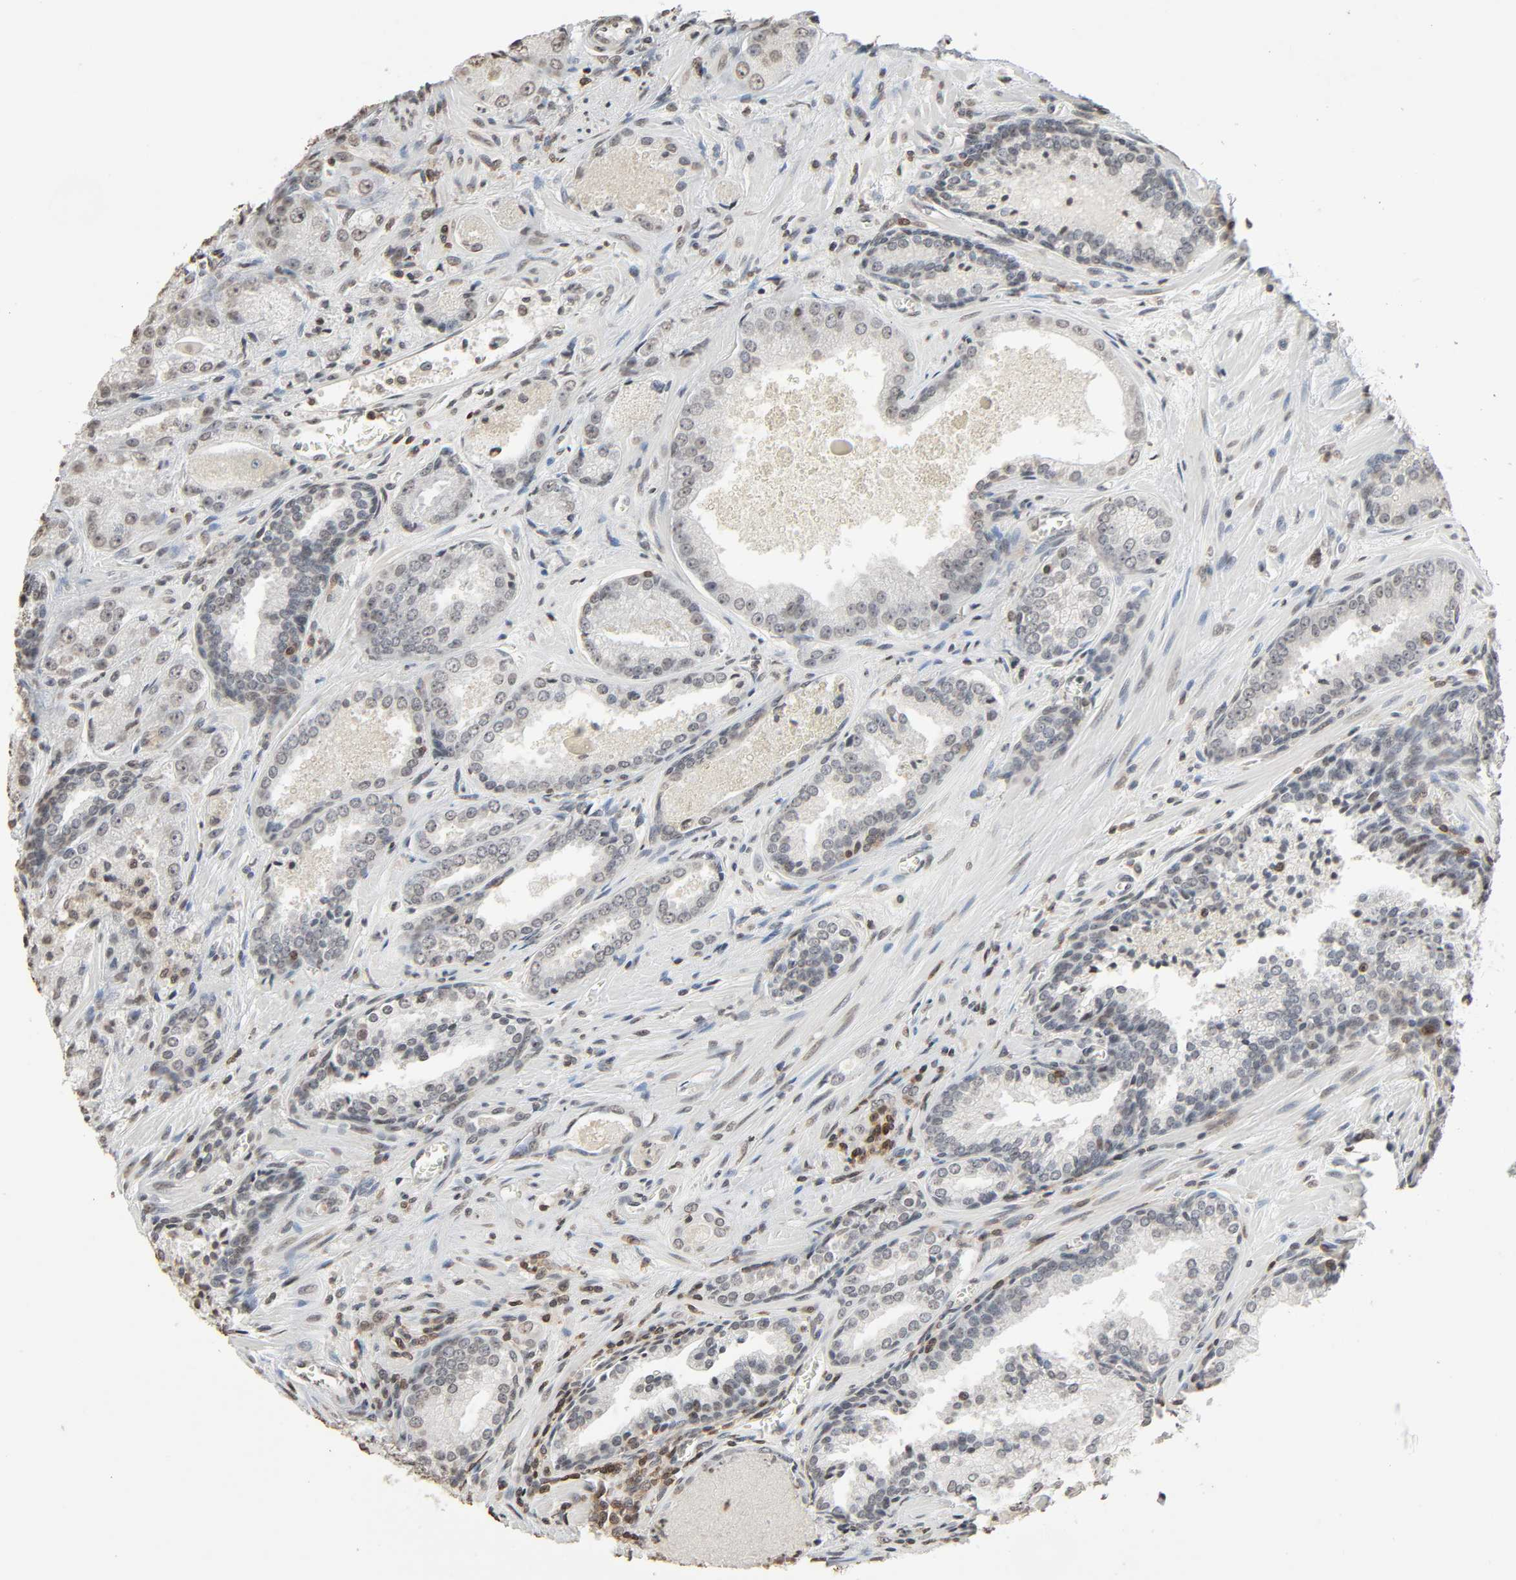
{"staining": {"intensity": "negative", "quantity": "none", "location": "none"}, "tissue": "prostate cancer", "cell_type": "Tumor cells", "image_type": "cancer", "snomed": [{"axis": "morphology", "description": "Adenocarcinoma, Low grade"}, {"axis": "topography", "description": "Prostate"}], "caption": "Prostate low-grade adenocarcinoma stained for a protein using immunohistochemistry demonstrates no staining tumor cells.", "gene": "STK4", "patient": {"sex": "male", "age": 60}}